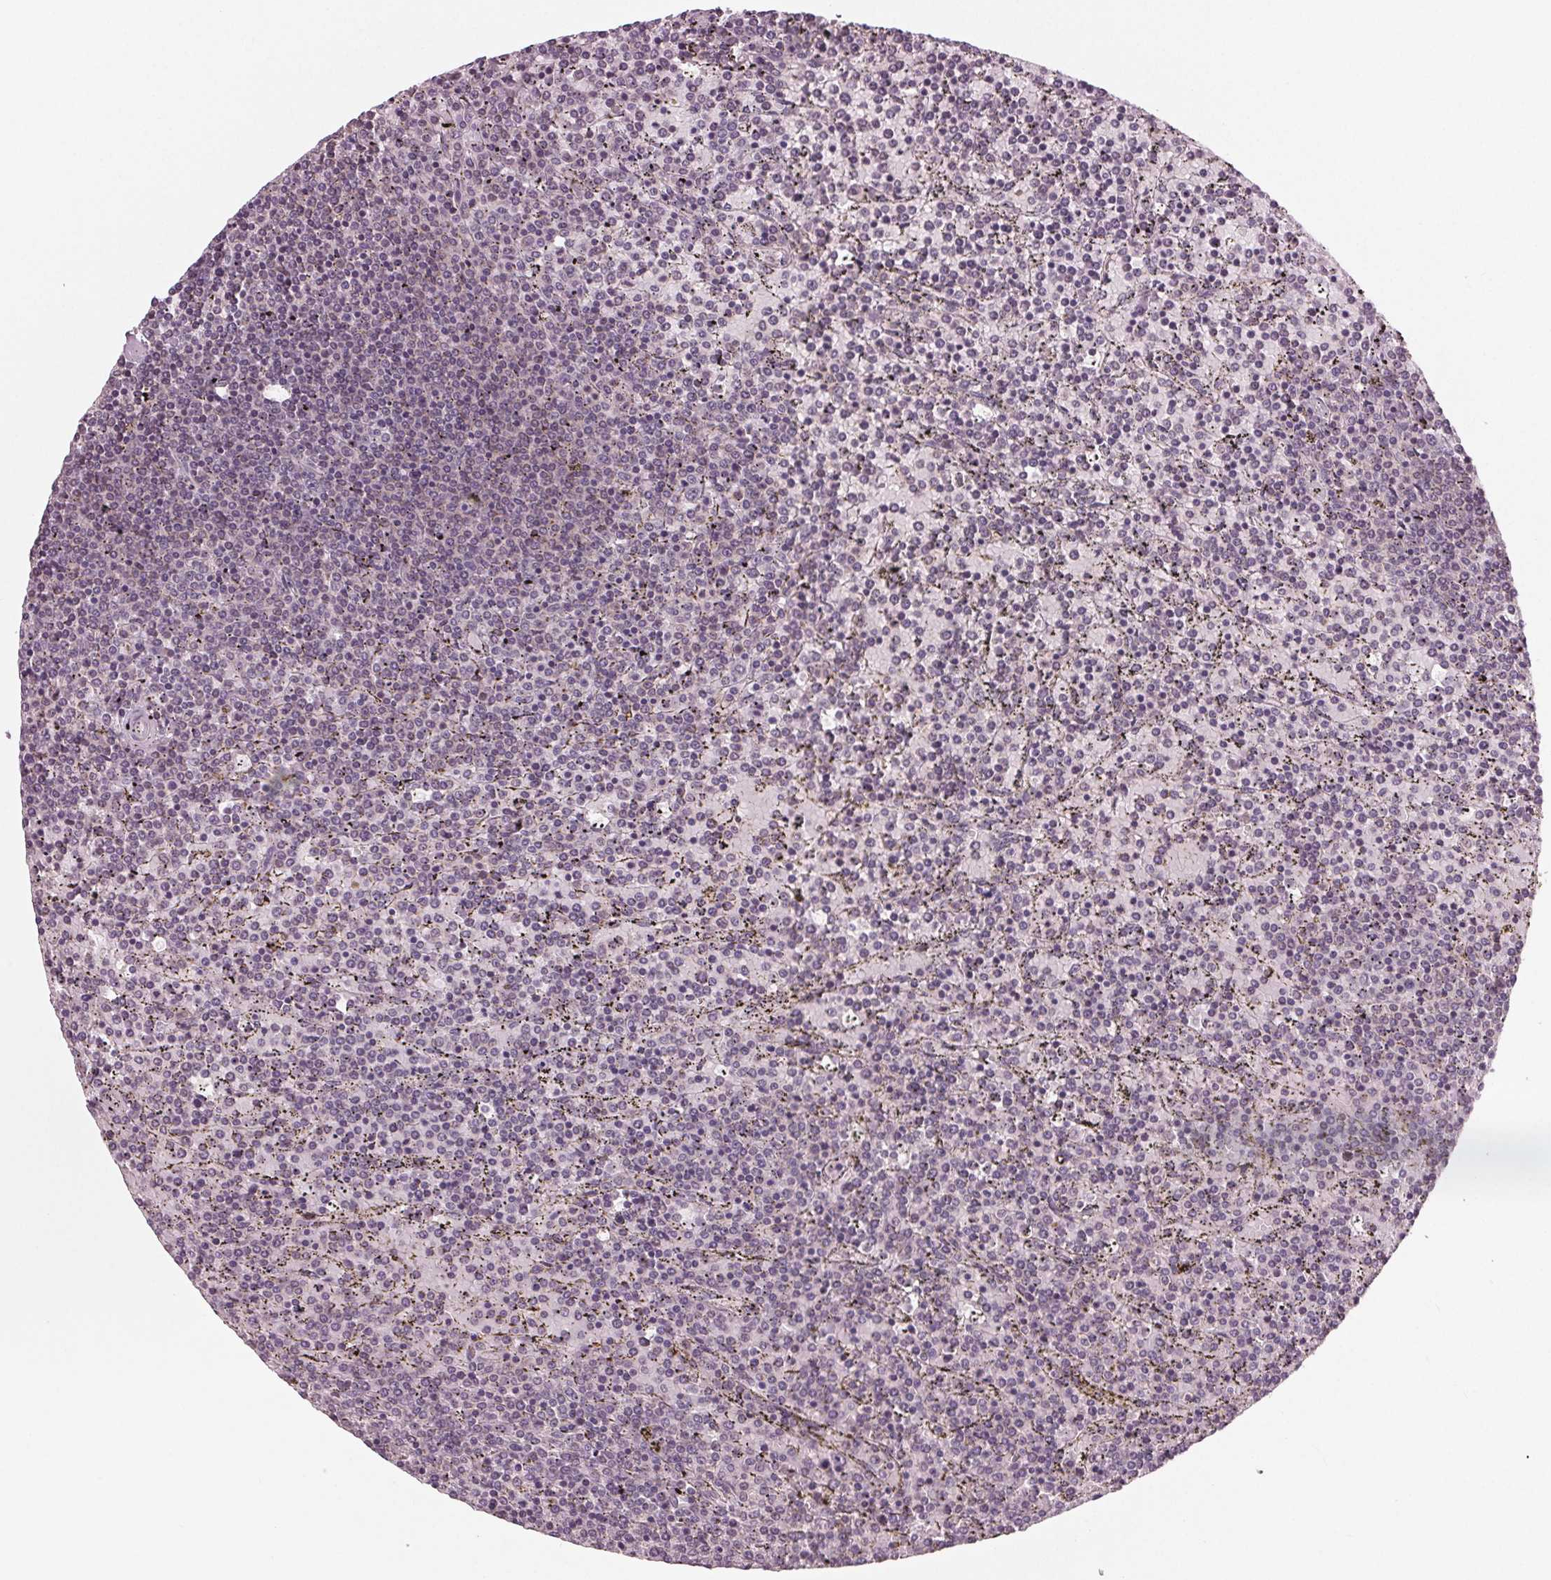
{"staining": {"intensity": "negative", "quantity": "none", "location": "none"}, "tissue": "lymphoma", "cell_type": "Tumor cells", "image_type": "cancer", "snomed": [{"axis": "morphology", "description": "Malignant lymphoma, non-Hodgkin's type, Low grade"}, {"axis": "topography", "description": "Spleen"}], "caption": "Malignant lymphoma, non-Hodgkin's type (low-grade) was stained to show a protein in brown. There is no significant positivity in tumor cells. (Immunohistochemistry, brightfield microscopy, high magnification).", "gene": "ZNF605", "patient": {"sex": "female", "age": 77}}